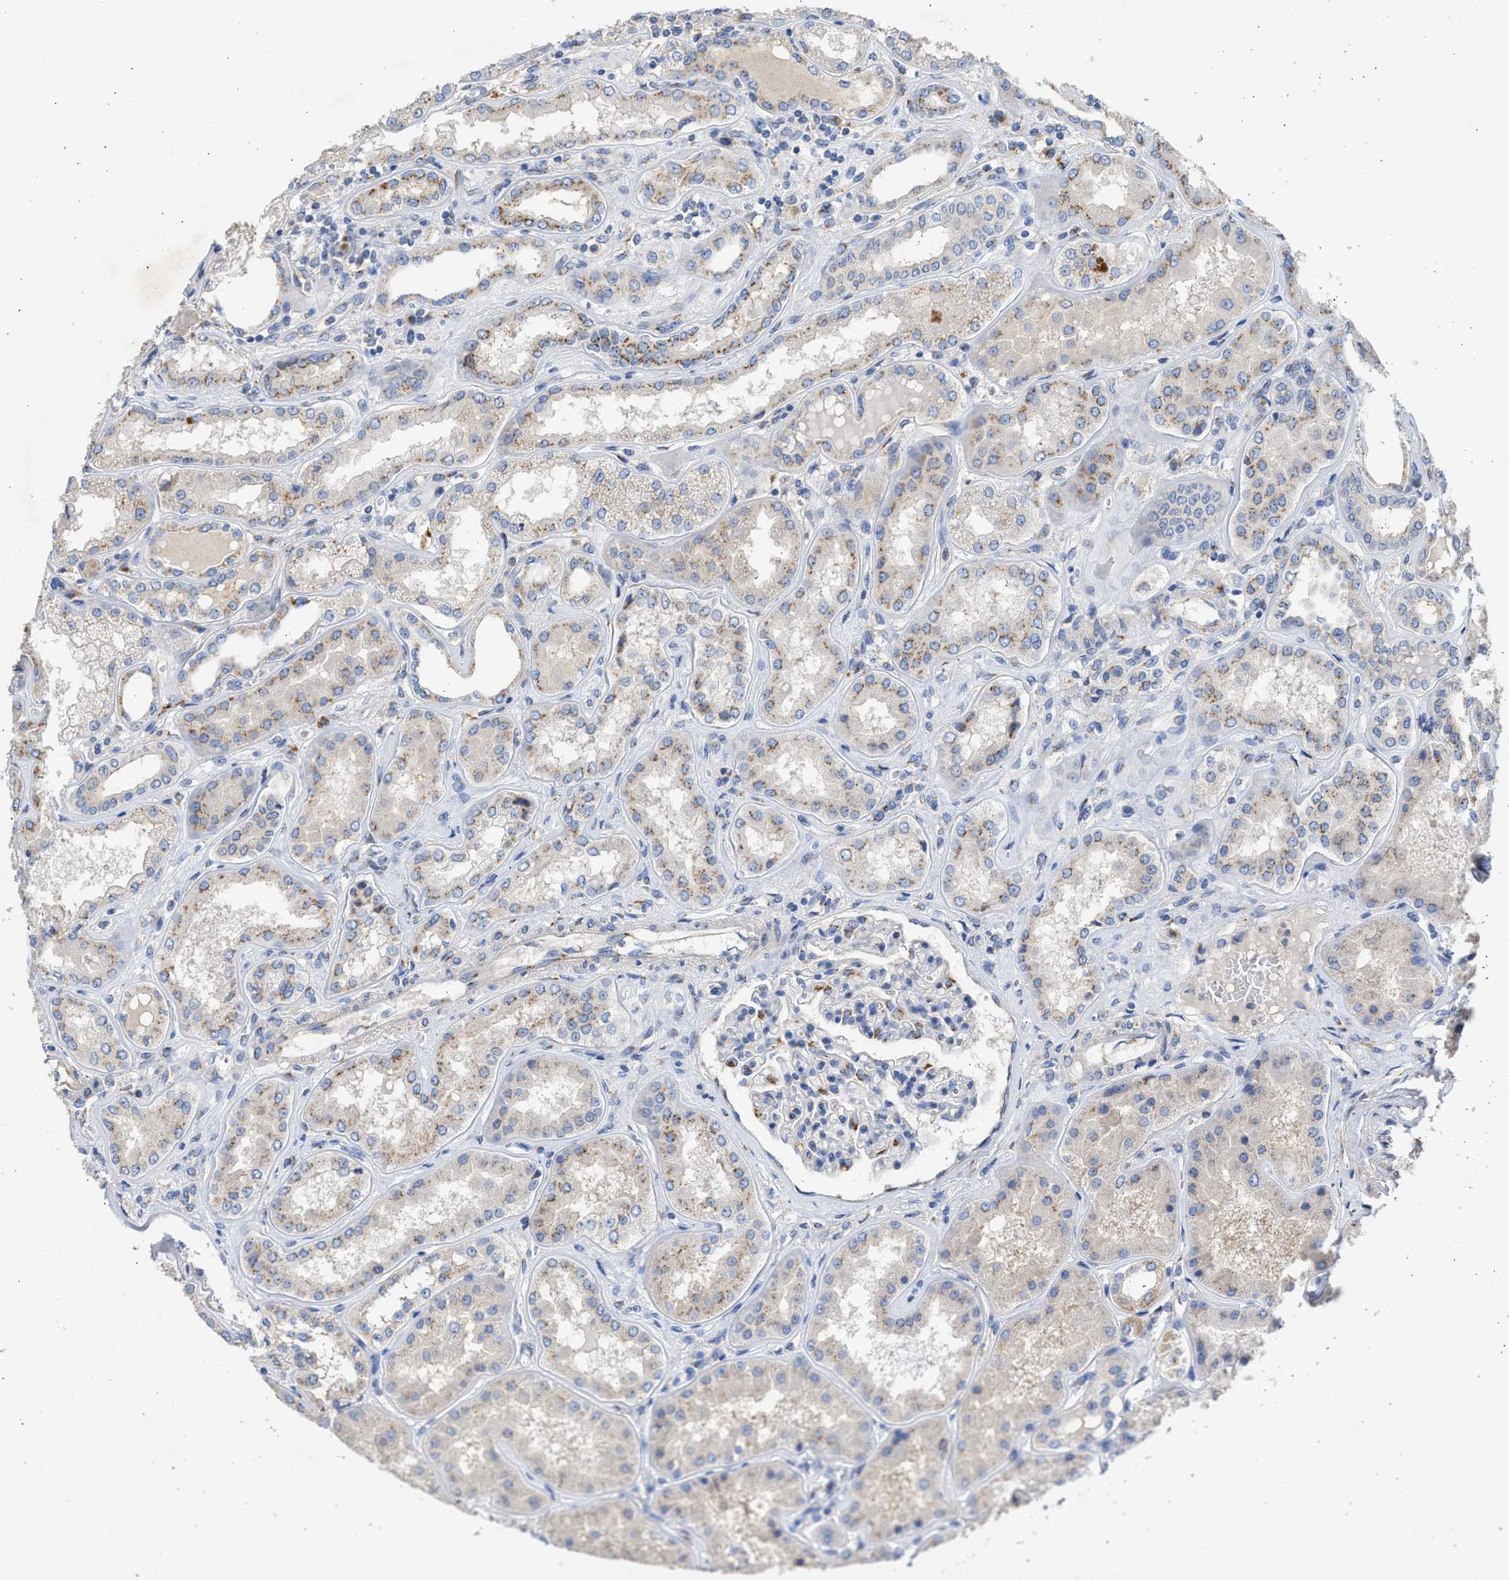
{"staining": {"intensity": "moderate", "quantity": "<25%", "location": "cytoplasmic/membranous"}, "tissue": "kidney", "cell_type": "Cells in glomeruli", "image_type": "normal", "snomed": [{"axis": "morphology", "description": "Normal tissue, NOS"}, {"axis": "topography", "description": "Kidney"}], "caption": "DAB (3,3'-diaminobenzidine) immunohistochemical staining of unremarkable human kidney shows moderate cytoplasmic/membranous protein expression in approximately <25% of cells in glomeruli.", "gene": "IPO8", "patient": {"sex": "female", "age": 56}}